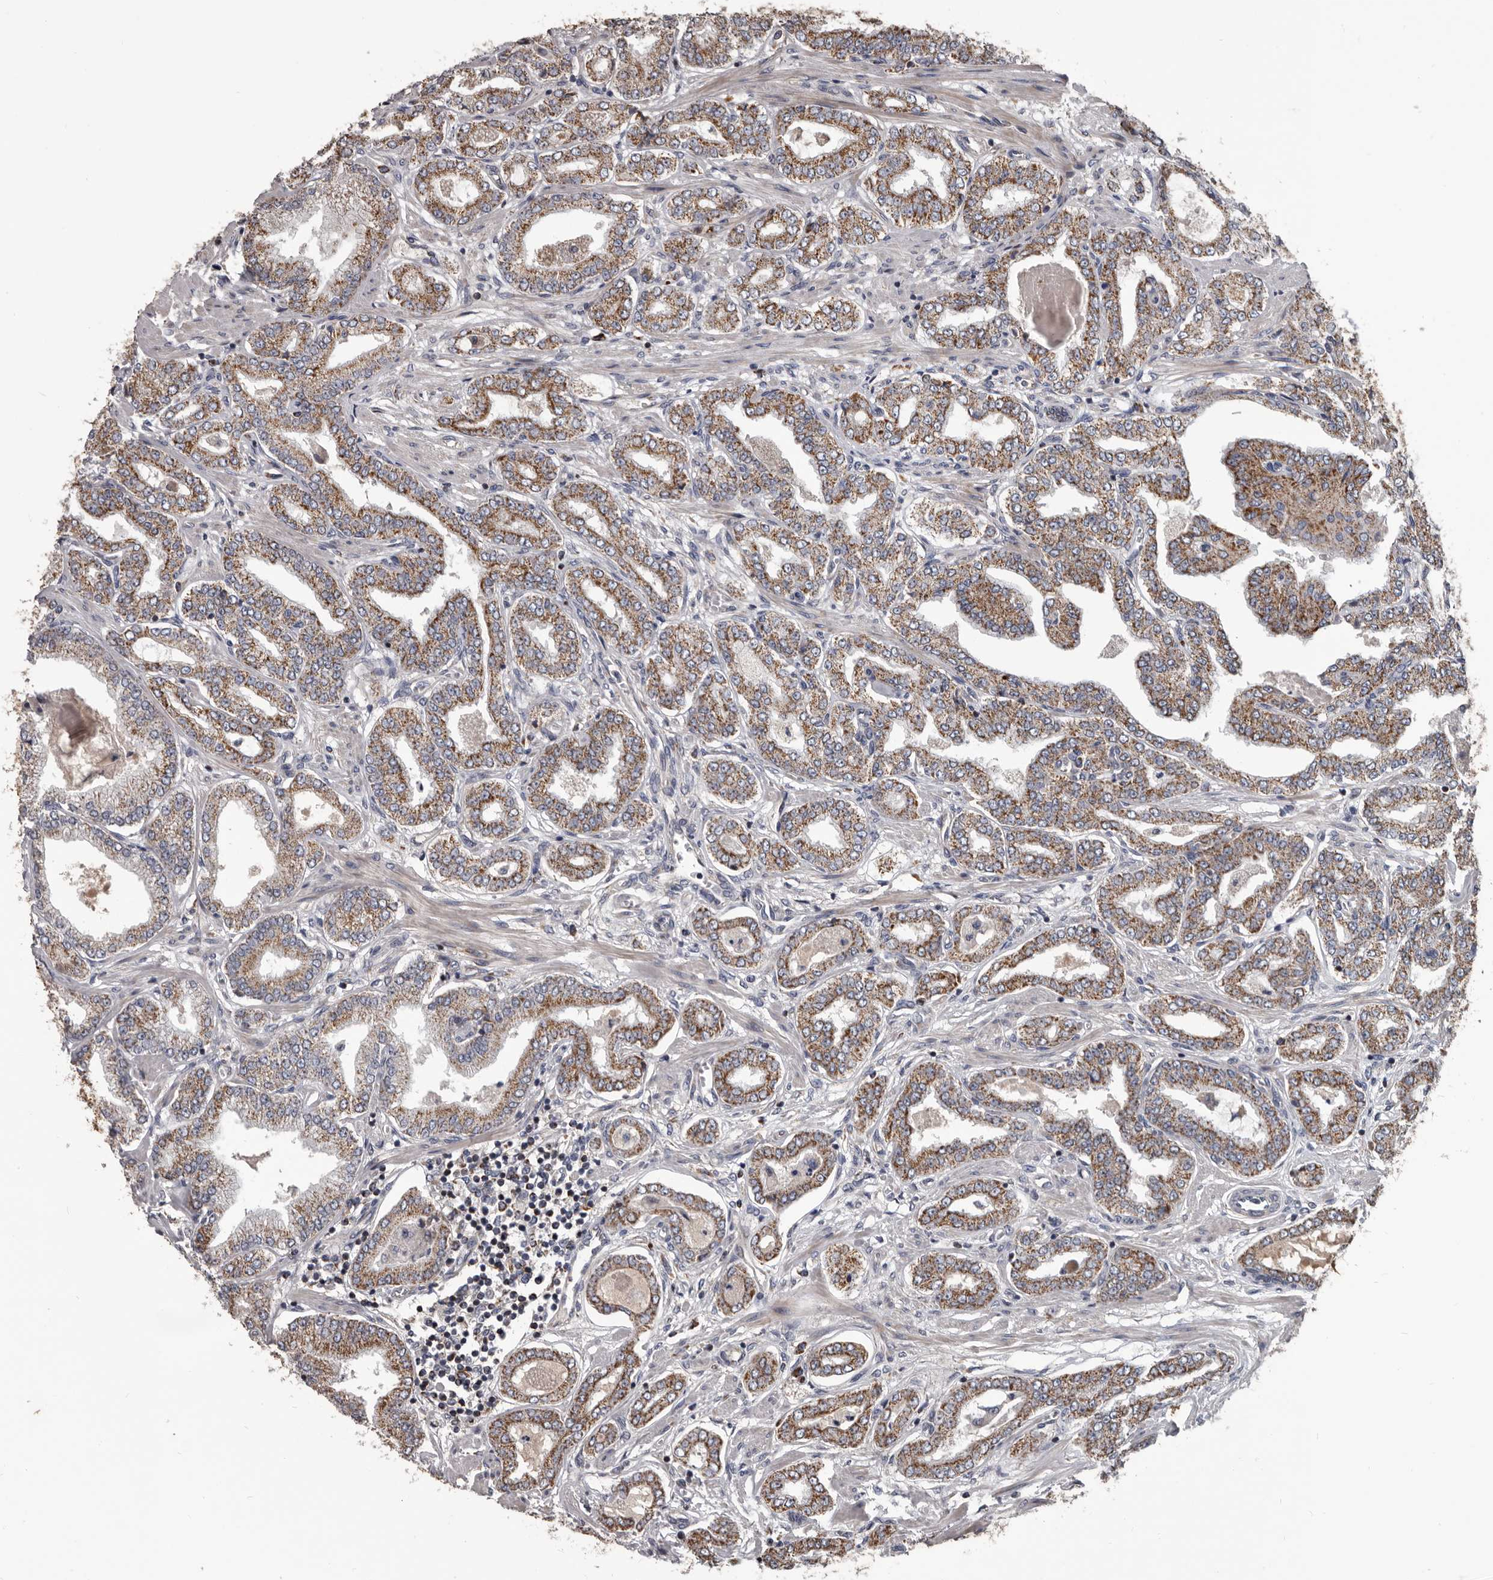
{"staining": {"intensity": "moderate", "quantity": ">75%", "location": "cytoplasmic/membranous"}, "tissue": "prostate cancer", "cell_type": "Tumor cells", "image_type": "cancer", "snomed": [{"axis": "morphology", "description": "Adenocarcinoma, Low grade"}, {"axis": "topography", "description": "Prostate"}], "caption": "Immunohistochemical staining of prostate low-grade adenocarcinoma displays moderate cytoplasmic/membranous protein staining in approximately >75% of tumor cells. (Brightfield microscopy of DAB IHC at high magnification).", "gene": "ALDH5A1", "patient": {"sex": "male", "age": 63}}